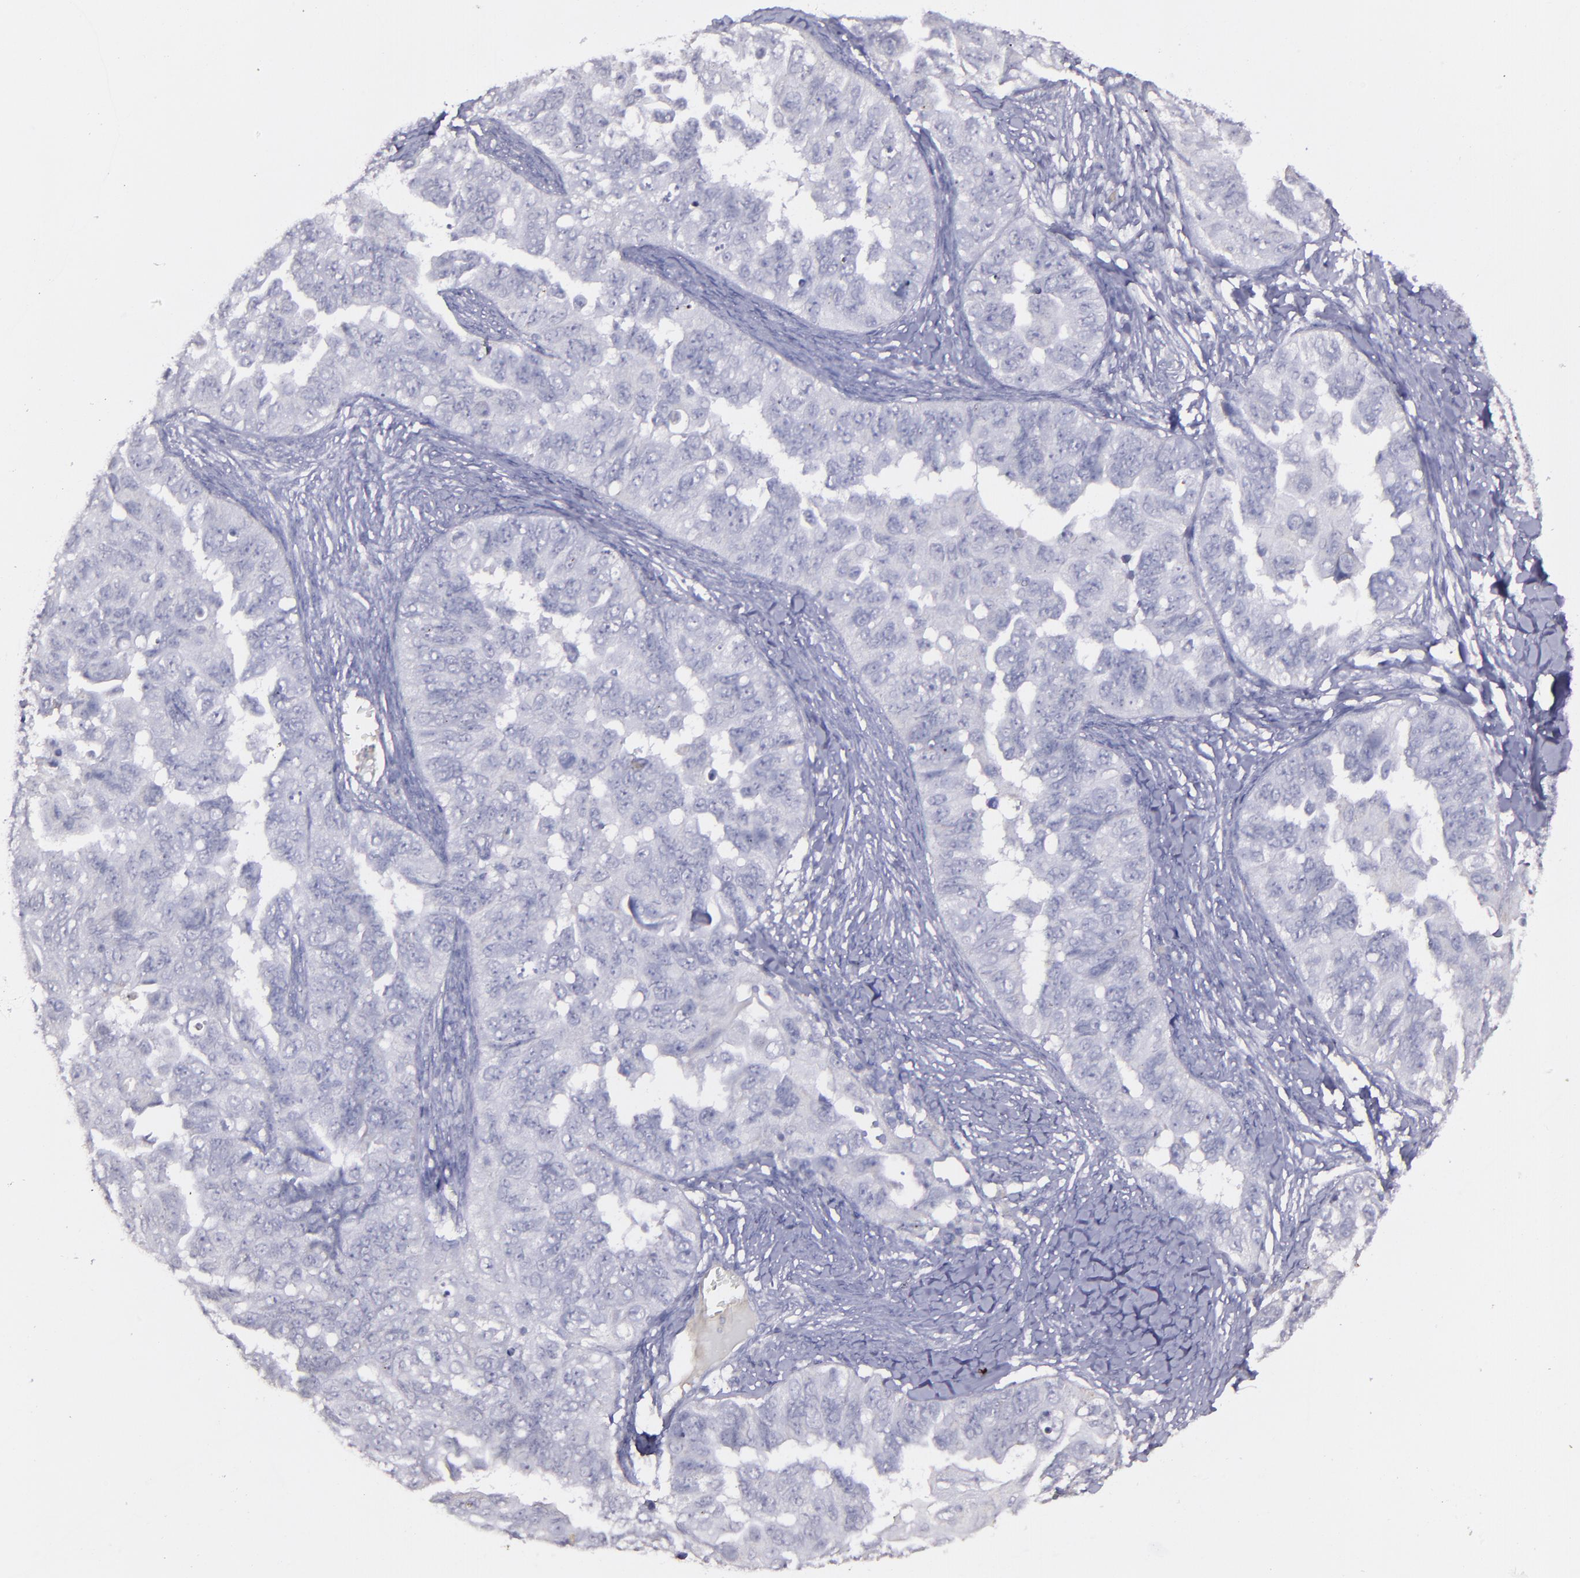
{"staining": {"intensity": "negative", "quantity": "none", "location": "none"}, "tissue": "ovarian cancer", "cell_type": "Tumor cells", "image_type": "cancer", "snomed": [{"axis": "morphology", "description": "Cystadenocarcinoma, serous, NOS"}, {"axis": "topography", "description": "Ovary"}], "caption": "Tumor cells show no significant protein expression in ovarian cancer (serous cystadenocarcinoma).", "gene": "MASP1", "patient": {"sex": "female", "age": 82}}